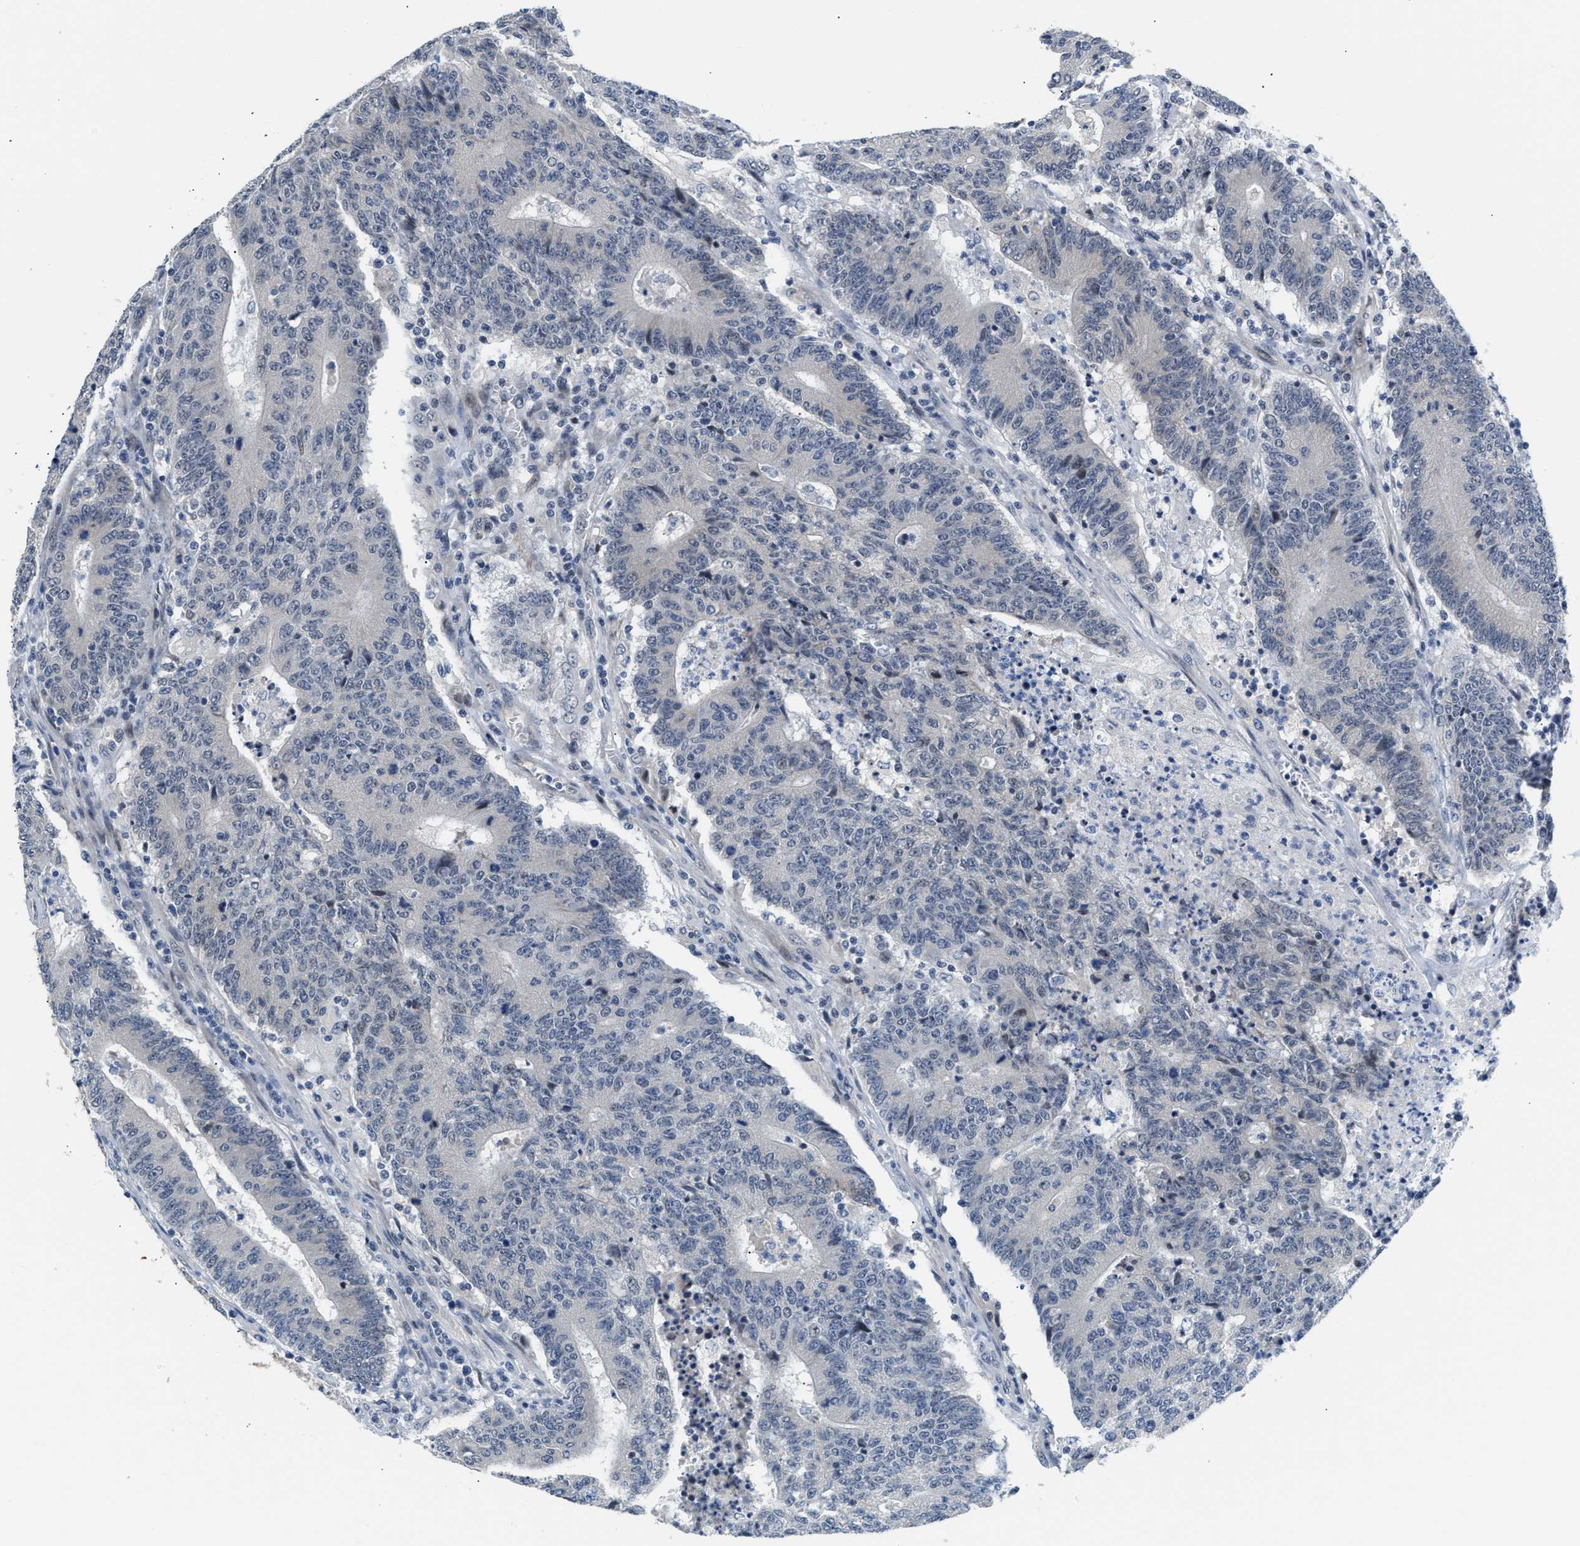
{"staining": {"intensity": "negative", "quantity": "none", "location": "none"}, "tissue": "colorectal cancer", "cell_type": "Tumor cells", "image_type": "cancer", "snomed": [{"axis": "morphology", "description": "Normal tissue, NOS"}, {"axis": "morphology", "description": "Adenocarcinoma, NOS"}, {"axis": "topography", "description": "Colon"}], "caption": "Tumor cells are negative for protein expression in human adenocarcinoma (colorectal).", "gene": "PPM1H", "patient": {"sex": "female", "age": 75}}